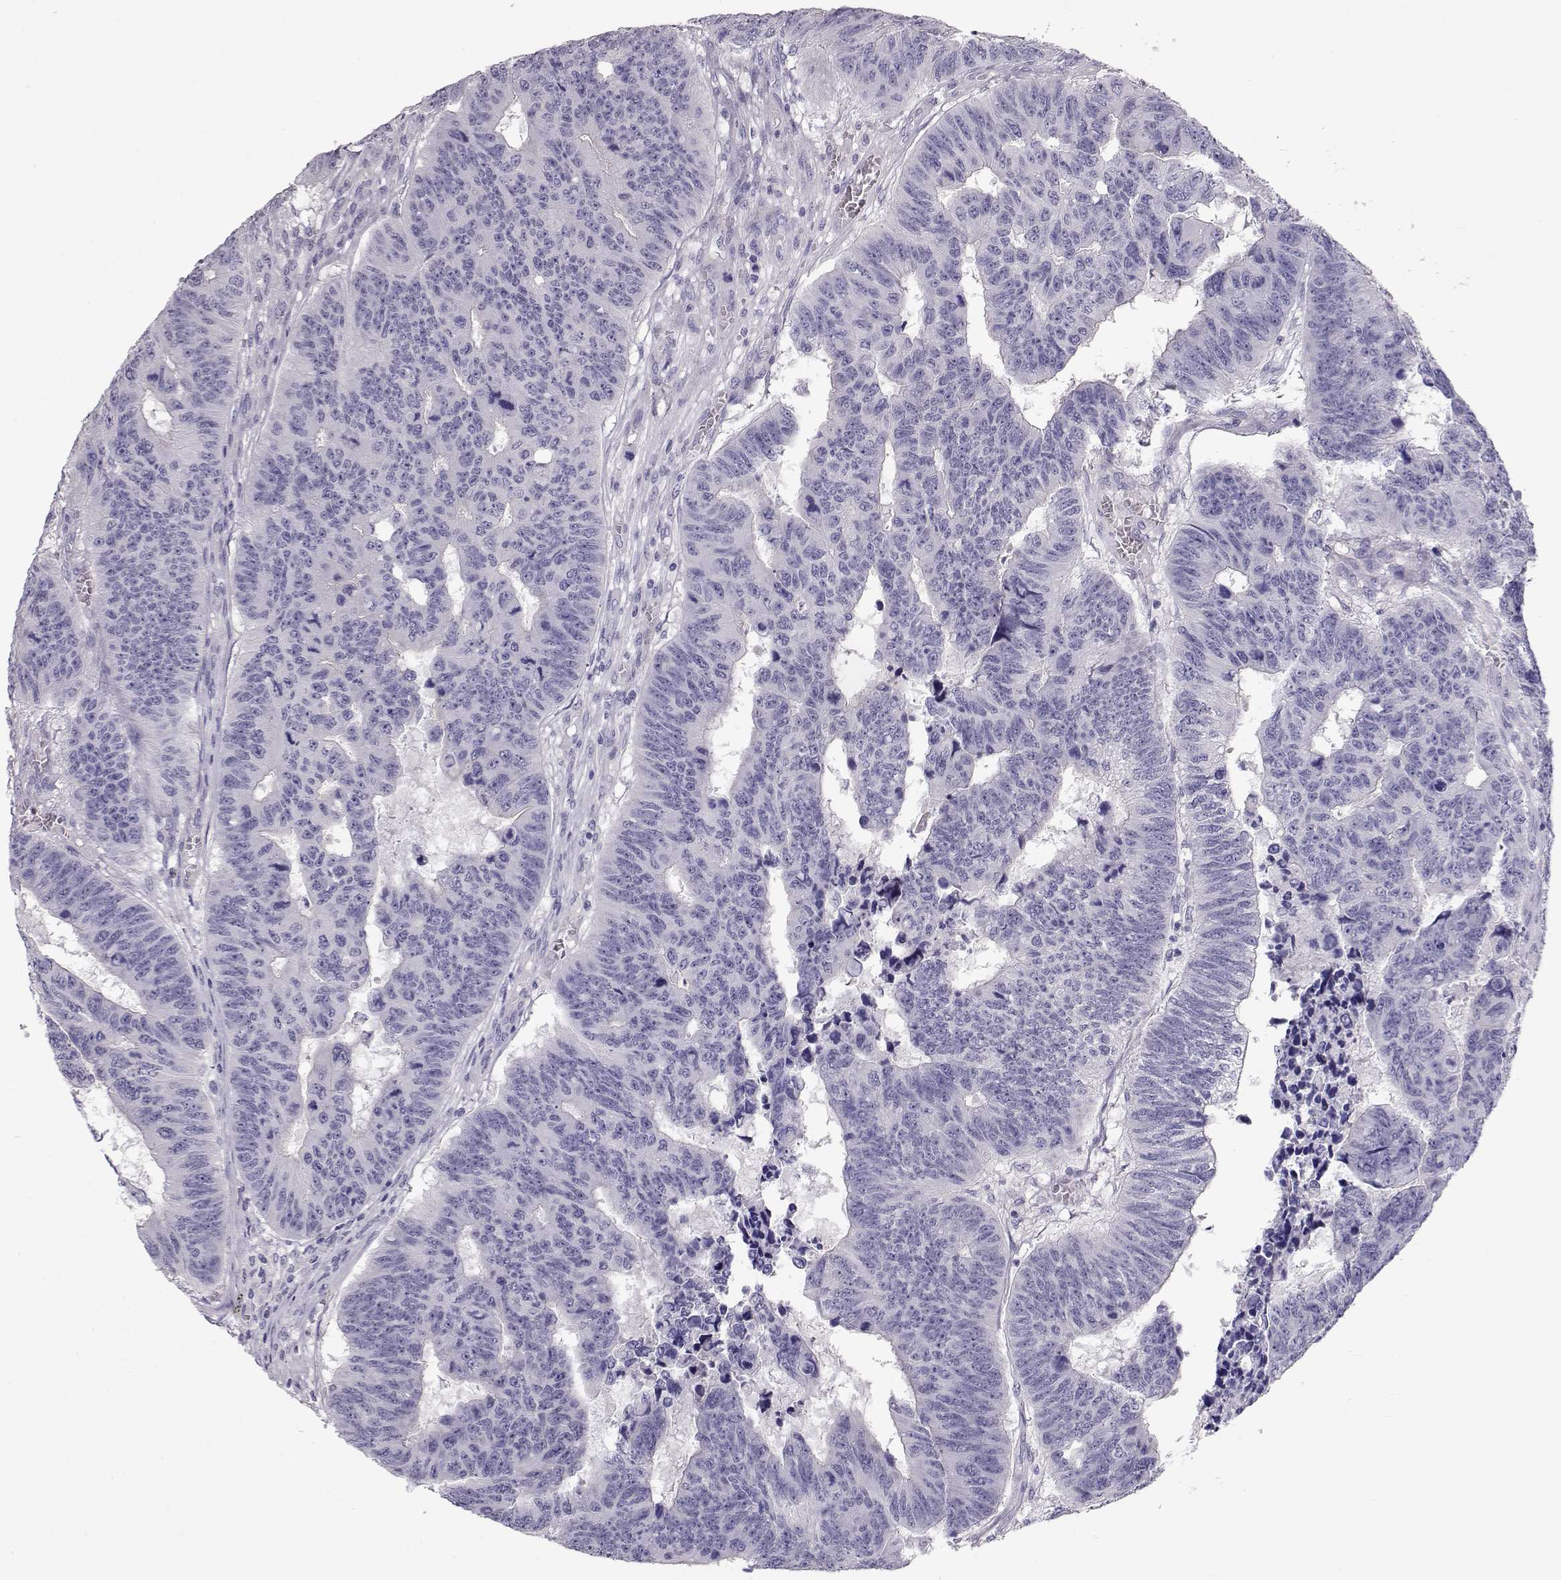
{"staining": {"intensity": "negative", "quantity": "none", "location": "none"}, "tissue": "colorectal cancer", "cell_type": "Tumor cells", "image_type": "cancer", "snomed": [{"axis": "morphology", "description": "Adenocarcinoma, NOS"}, {"axis": "topography", "description": "Appendix"}, {"axis": "topography", "description": "Colon"}, {"axis": "topography", "description": "Cecum"}, {"axis": "topography", "description": "Colon asc"}], "caption": "Colorectal cancer was stained to show a protein in brown. There is no significant staining in tumor cells. (DAB (3,3'-diaminobenzidine) immunohistochemistry (IHC), high magnification).", "gene": "SLITRK3", "patient": {"sex": "female", "age": 85}}